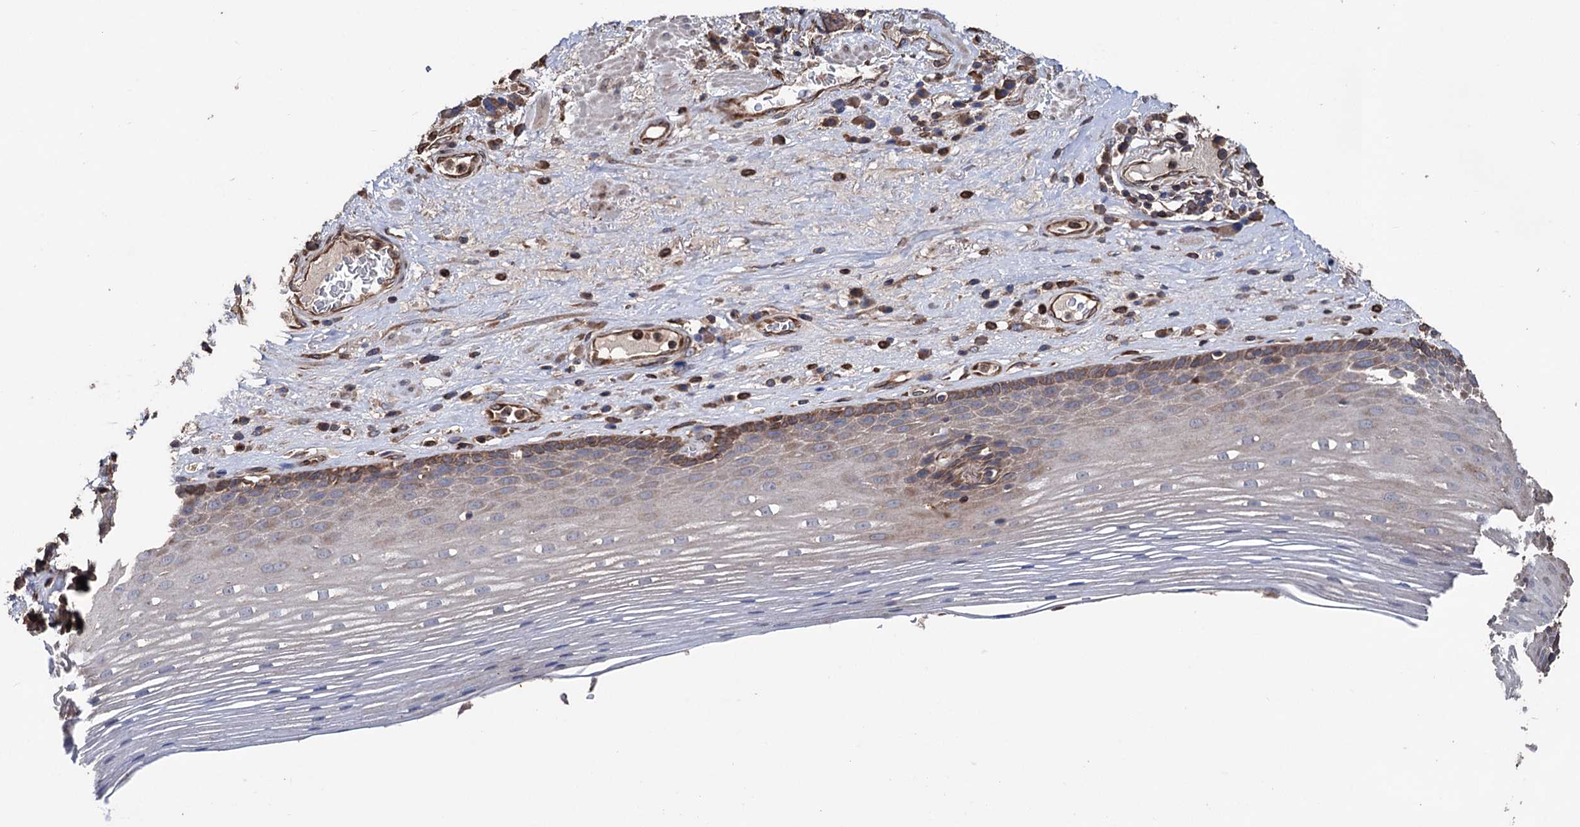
{"staining": {"intensity": "moderate", "quantity": "<25%", "location": "cytoplasmic/membranous"}, "tissue": "esophagus", "cell_type": "Squamous epithelial cells", "image_type": "normal", "snomed": [{"axis": "morphology", "description": "Normal tissue, NOS"}, {"axis": "topography", "description": "Esophagus"}], "caption": "Immunohistochemical staining of unremarkable esophagus demonstrates moderate cytoplasmic/membranous protein positivity in about <25% of squamous epithelial cells. (Brightfield microscopy of DAB IHC at high magnification).", "gene": "STING1", "patient": {"sex": "male", "age": 62}}